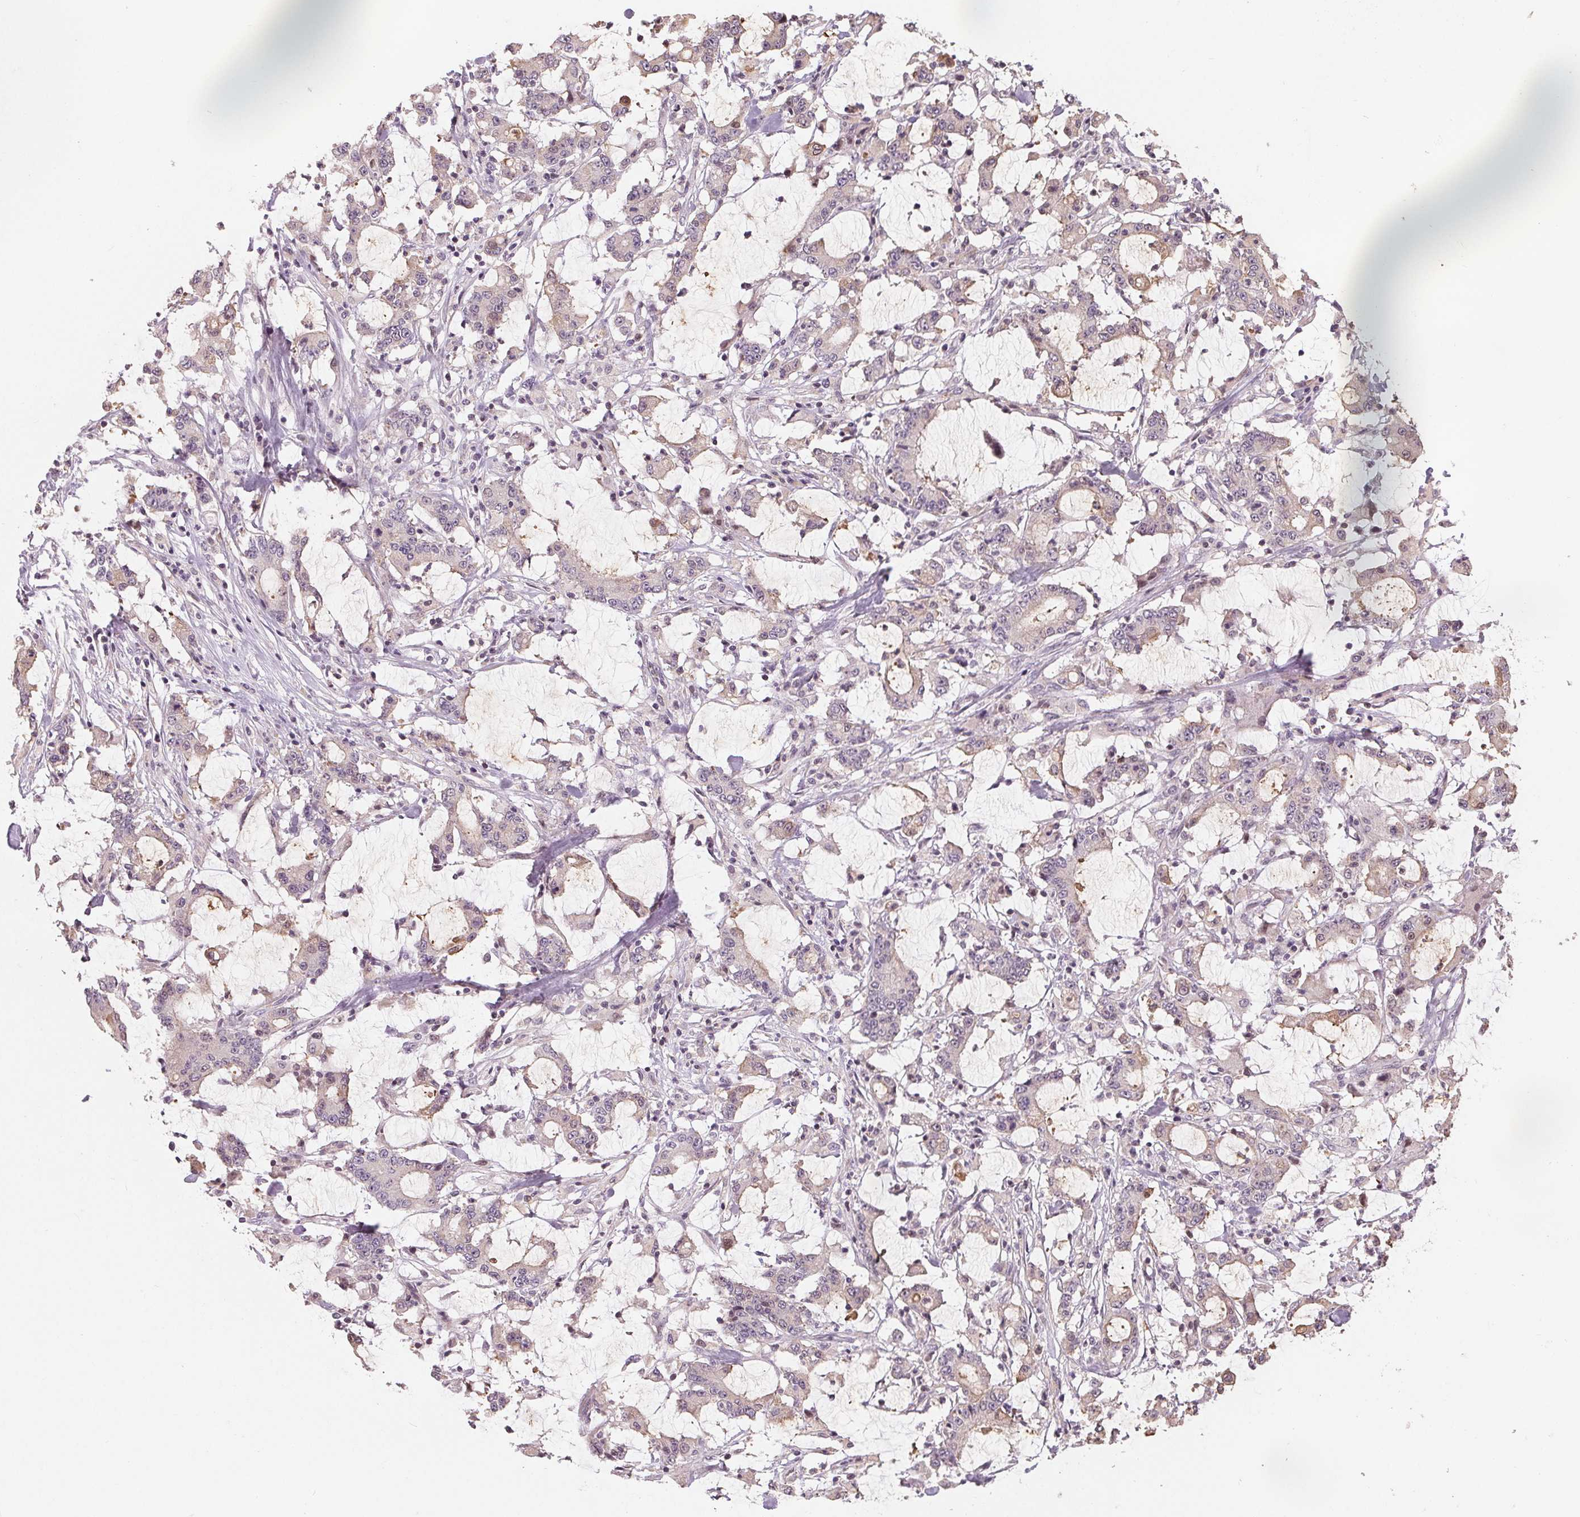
{"staining": {"intensity": "weak", "quantity": "<25%", "location": "cytoplasmic/membranous"}, "tissue": "stomach cancer", "cell_type": "Tumor cells", "image_type": "cancer", "snomed": [{"axis": "morphology", "description": "Adenocarcinoma, NOS"}, {"axis": "topography", "description": "Stomach, upper"}], "caption": "Immunohistochemistry (IHC) of human stomach adenocarcinoma reveals no staining in tumor cells.", "gene": "VTCN1", "patient": {"sex": "male", "age": 68}}